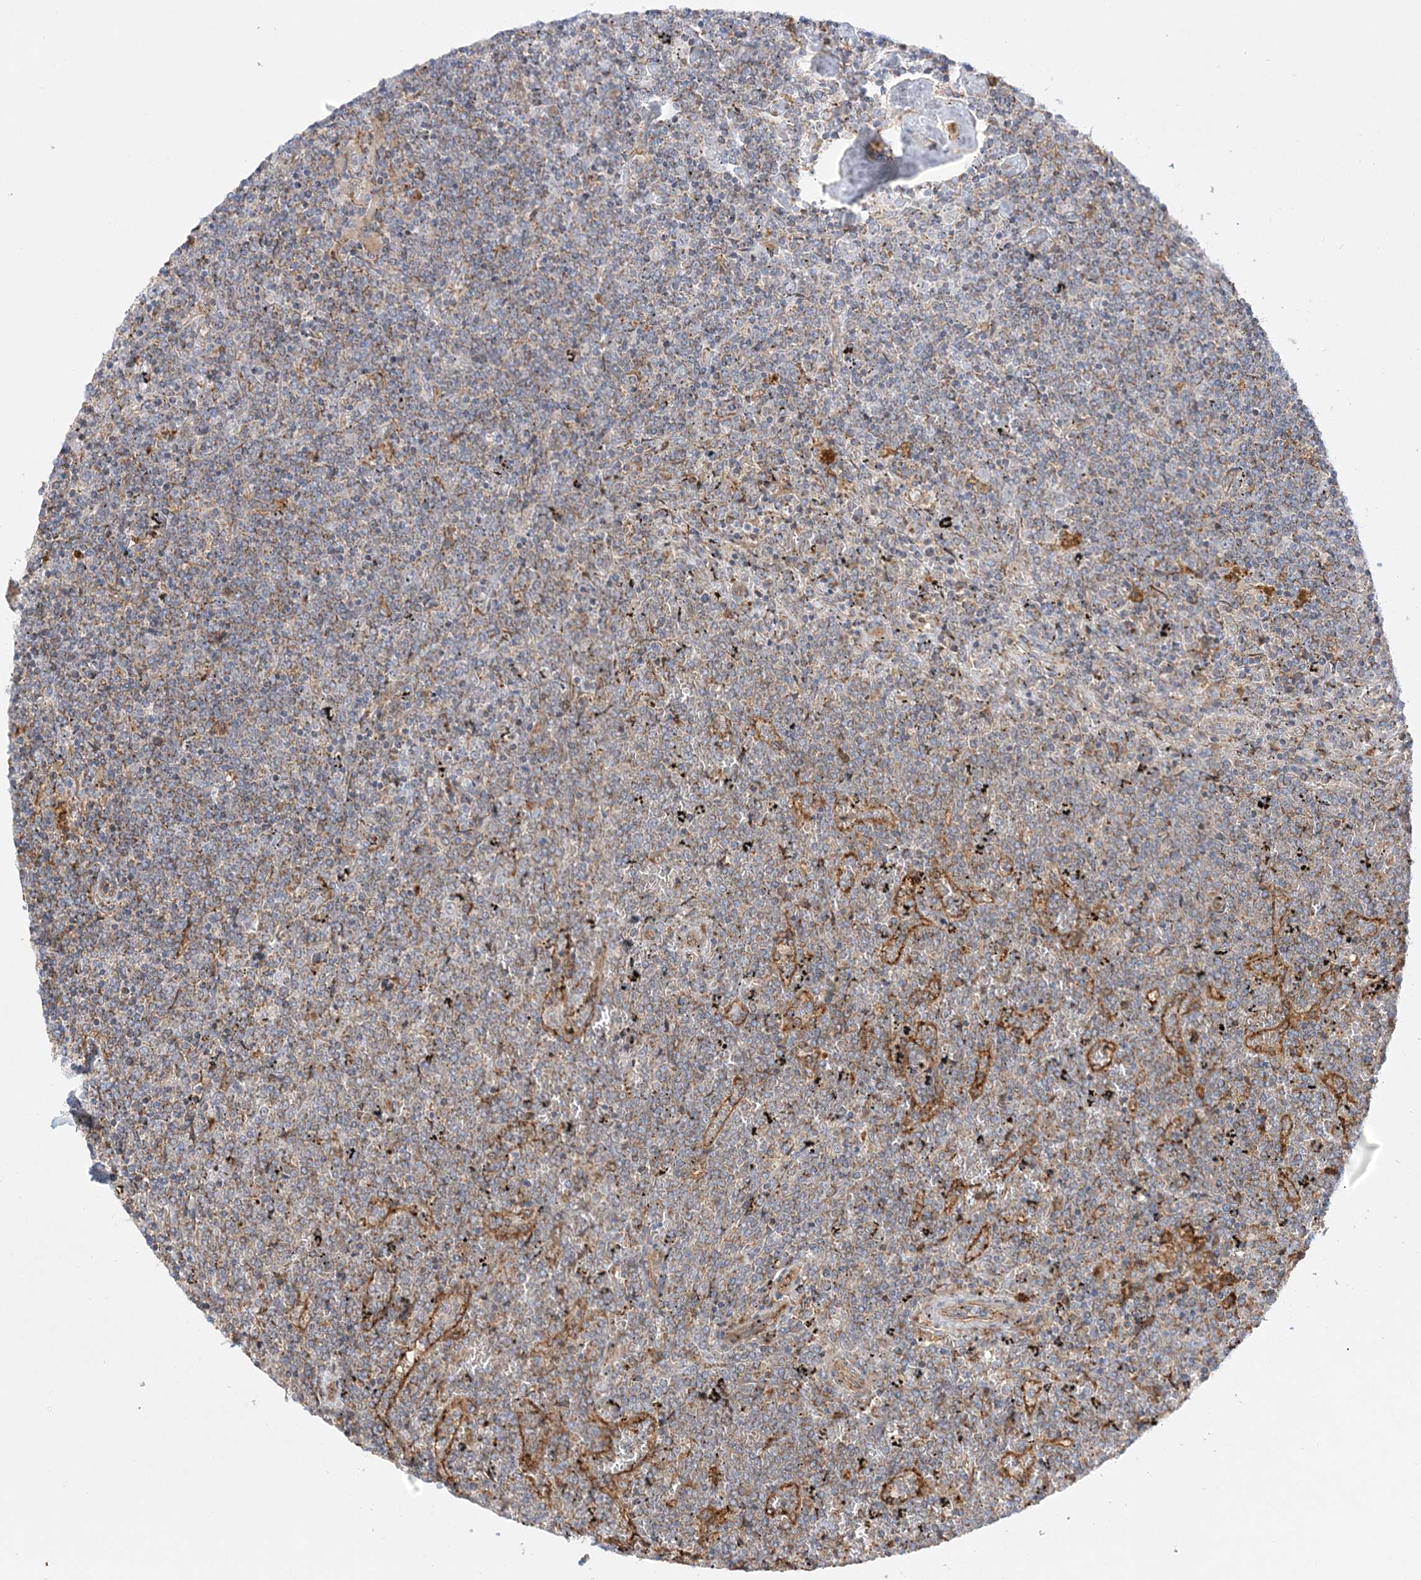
{"staining": {"intensity": "negative", "quantity": "none", "location": "none"}, "tissue": "lymphoma", "cell_type": "Tumor cells", "image_type": "cancer", "snomed": [{"axis": "morphology", "description": "Malignant lymphoma, non-Hodgkin's type, Low grade"}, {"axis": "topography", "description": "Spleen"}], "caption": "Human lymphoma stained for a protein using immunohistochemistry displays no positivity in tumor cells.", "gene": "ZFYVE16", "patient": {"sex": "female", "age": 19}}